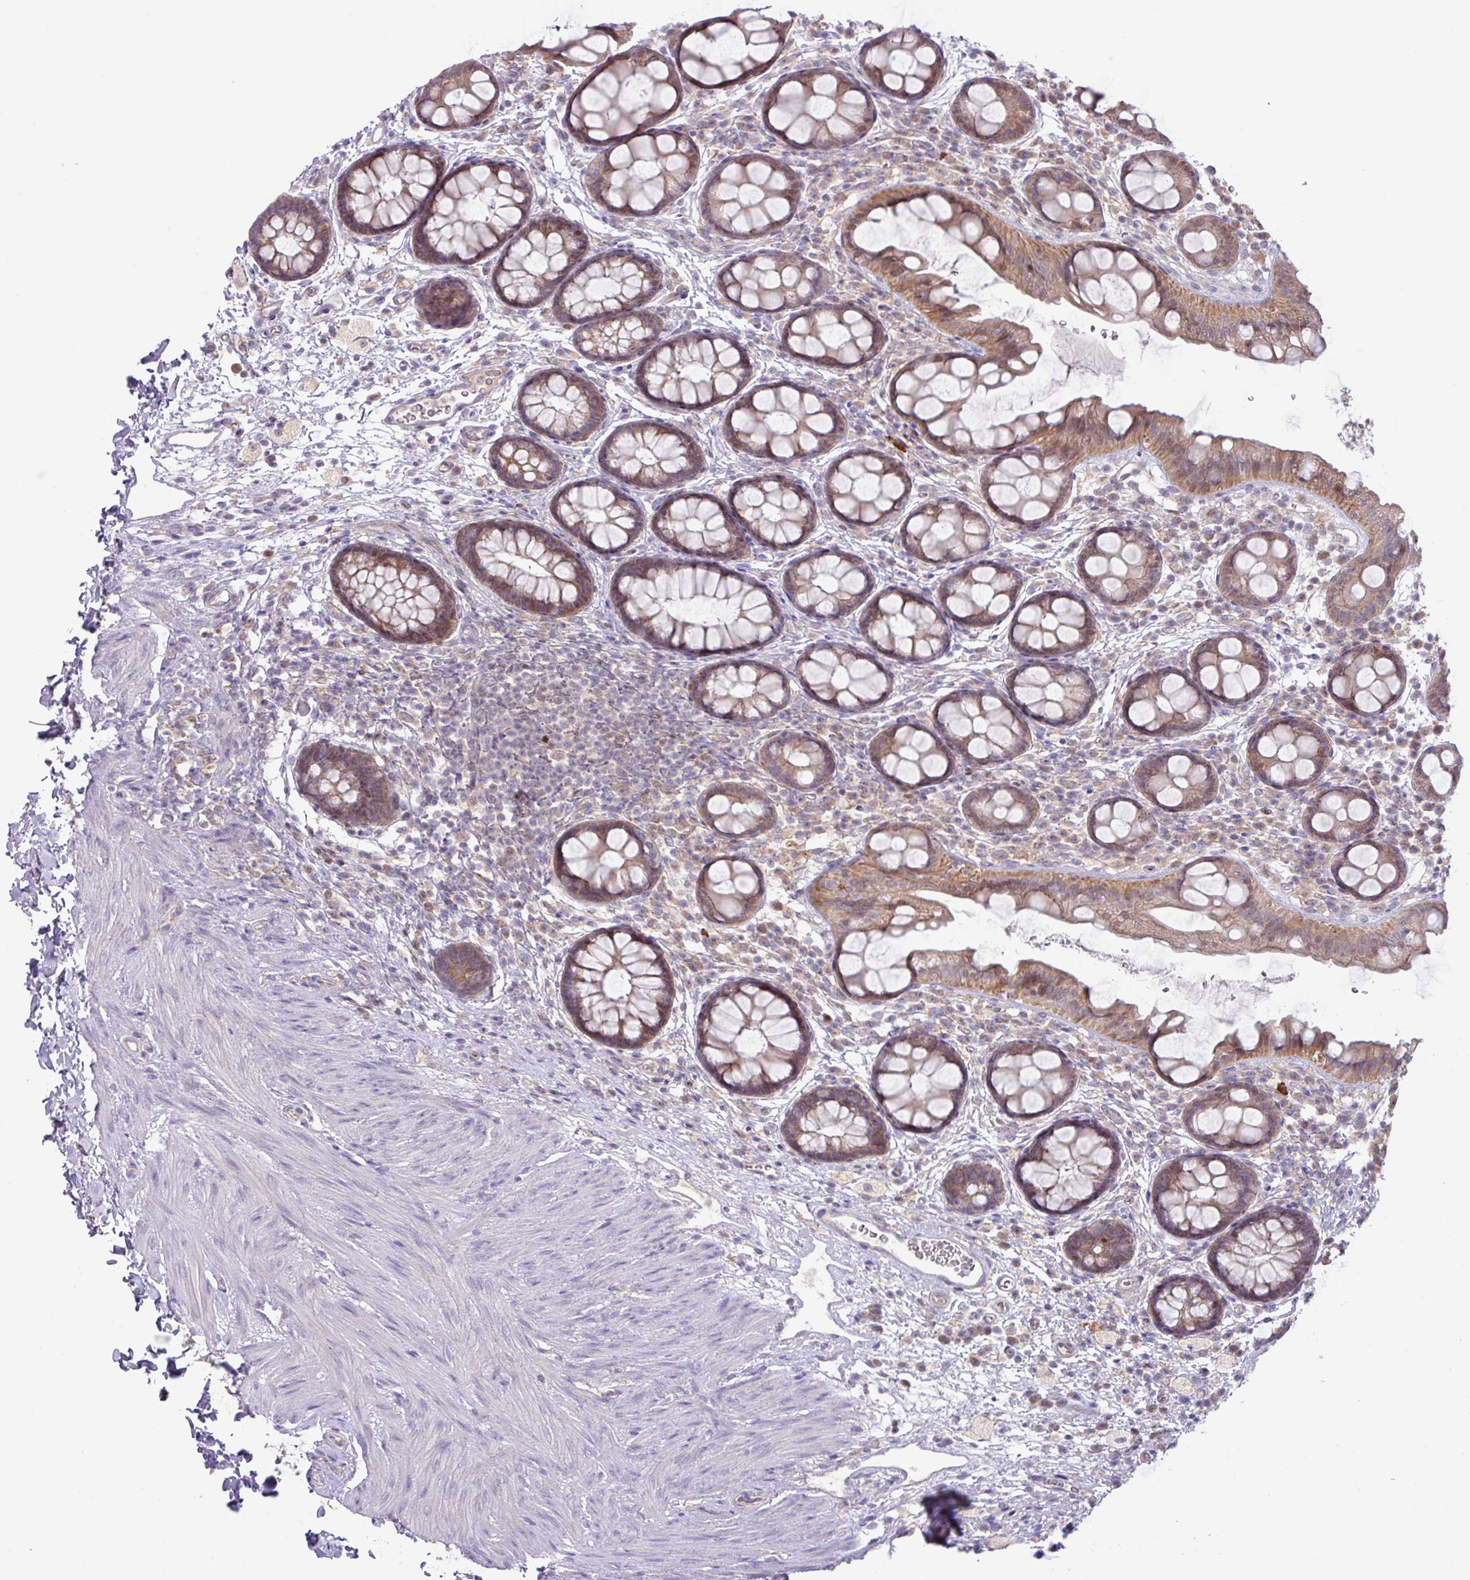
{"staining": {"intensity": "moderate", "quantity": ">75%", "location": "cytoplasmic/membranous"}, "tissue": "rectum", "cell_type": "Glandular cells", "image_type": "normal", "snomed": [{"axis": "morphology", "description": "Normal tissue, NOS"}, {"axis": "topography", "description": "Rectum"}, {"axis": "topography", "description": "Peripheral nerve tissue"}], "caption": "DAB (3,3'-diaminobenzidine) immunohistochemical staining of benign human rectum demonstrates moderate cytoplasmic/membranous protein staining in about >75% of glandular cells.", "gene": "ZNF394", "patient": {"sex": "female", "age": 69}}